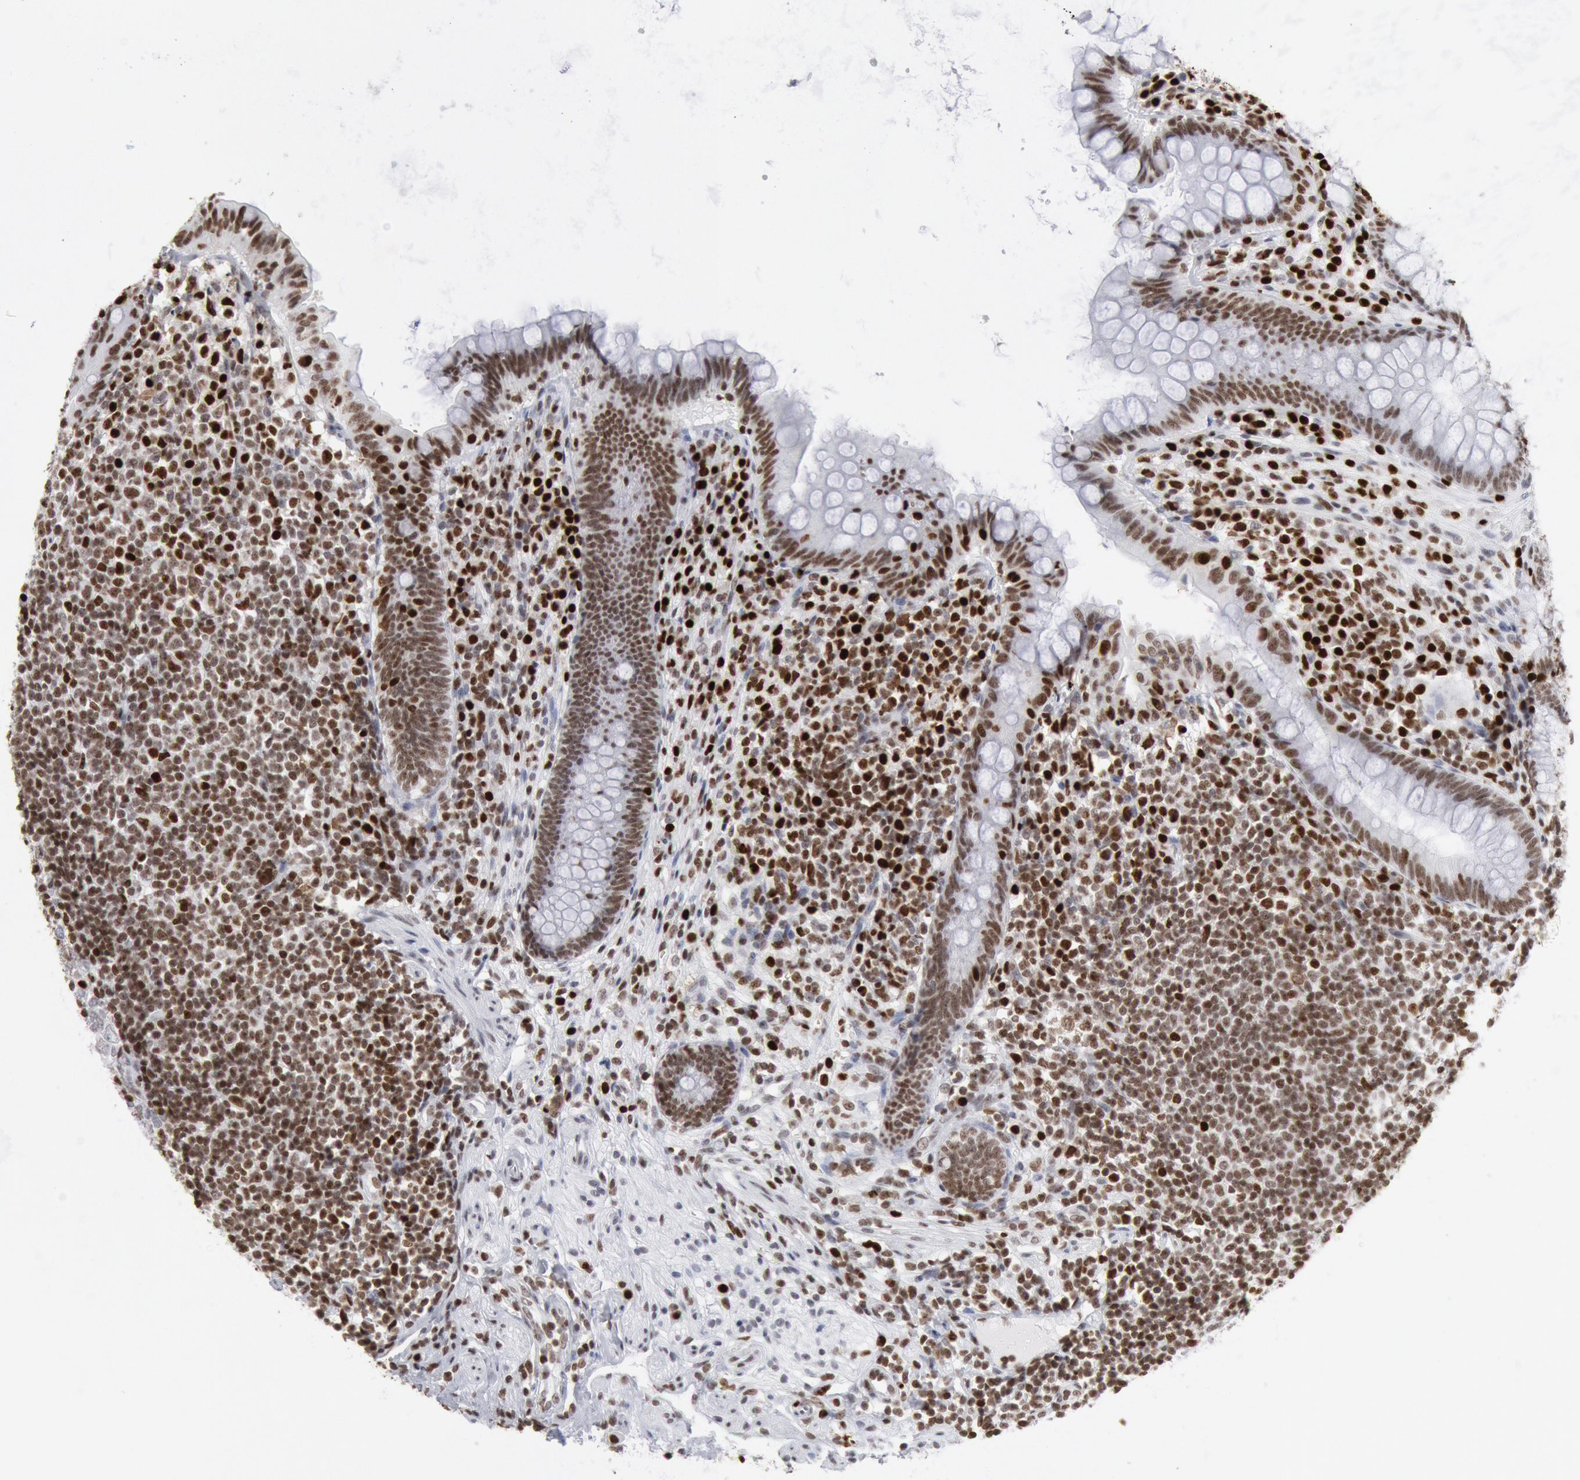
{"staining": {"intensity": "strong", "quantity": ">75%", "location": "nuclear"}, "tissue": "appendix", "cell_type": "Glandular cells", "image_type": "normal", "snomed": [{"axis": "morphology", "description": "Normal tissue, NOS"}, {"axis": "topography", "description": "Appendix"}], "caption": "Protein analysis of benign appendix displays strong nuclear staining in approximately >75% of glandular cells.", "gene": "SUB1", "patient": {"sex": "female", "age": 66}}